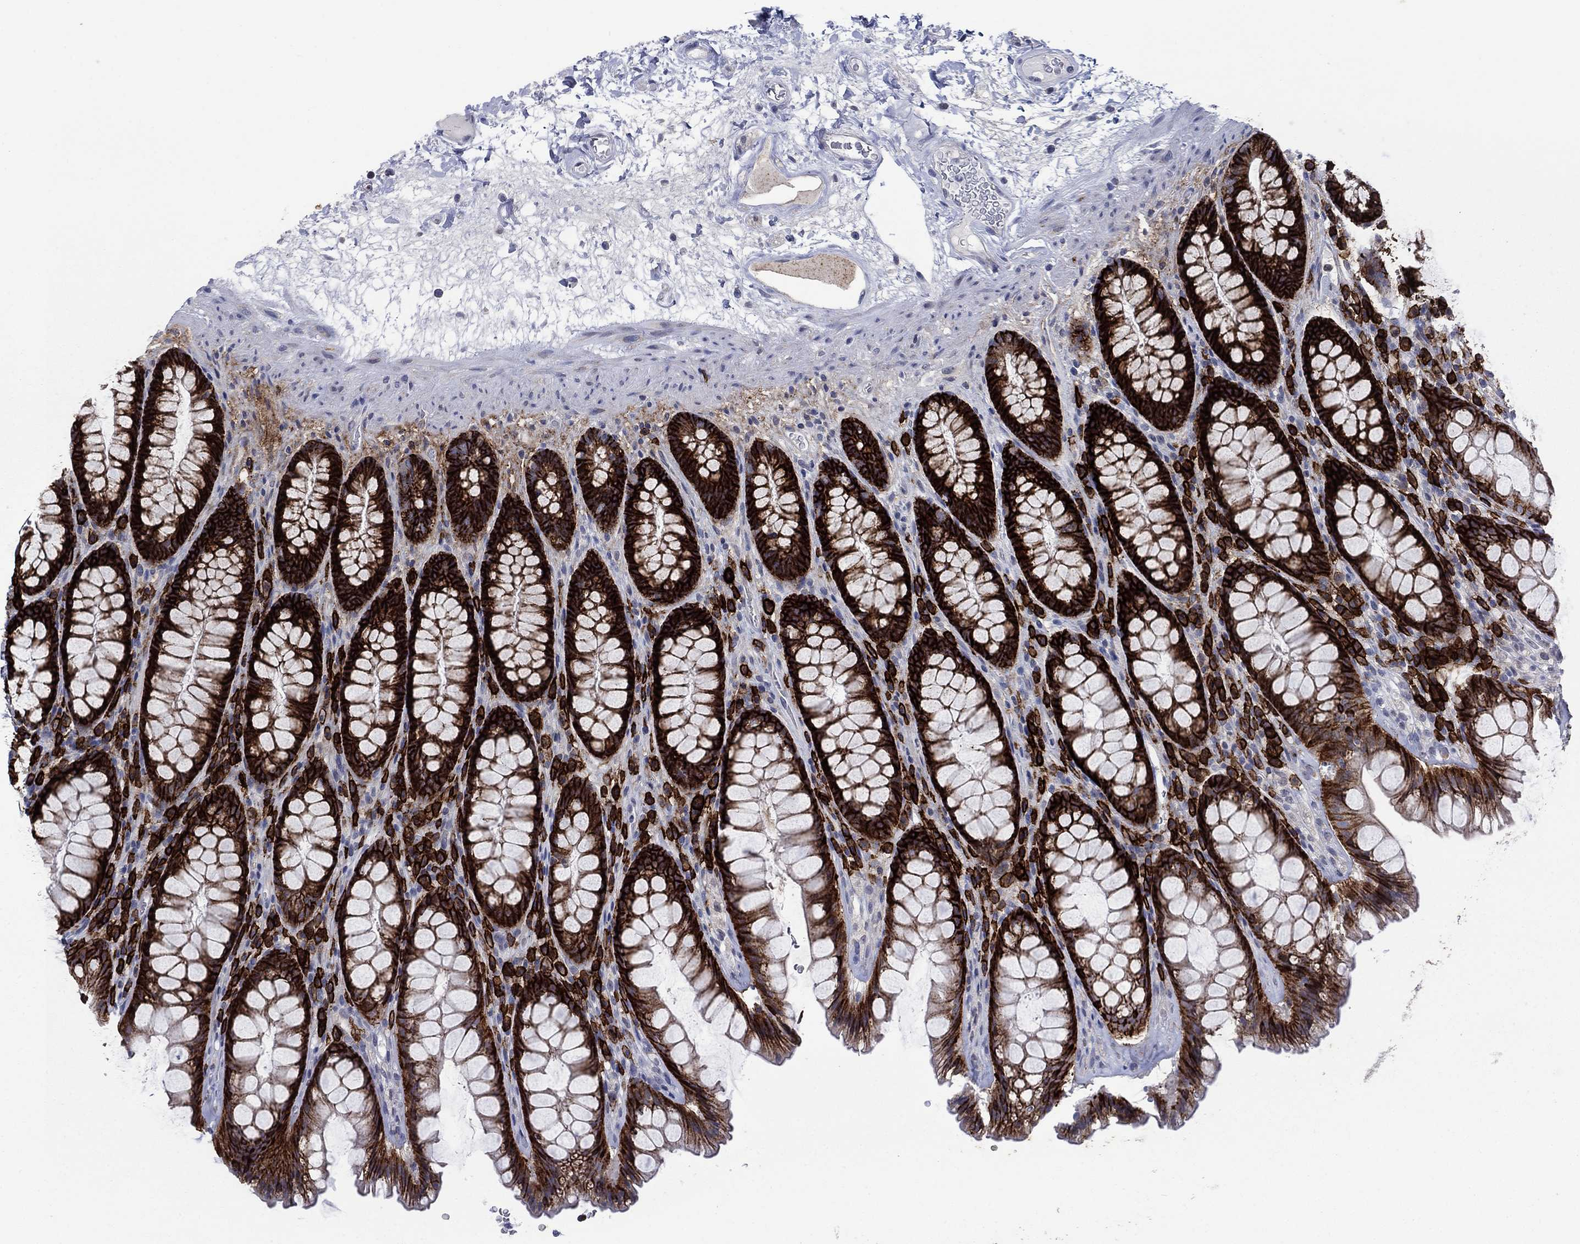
{"staining": {"intensity": "strong", "quantity": ">75%", "location": "cytoplasmic/membranous"}, "tissue": "rectum", "cell_type": "Glandular cells", "image_type": "normal", "snomed": [{"axis": "morphology", "description": "Normal tissue, NOS"}, {"axis": "topography", "description": "Rectum"}], "caption": "Brown immunohistochemical staining in benign rectum demonstrates strong cytoplasmic/membranous expression in about >75% of glandular cells.", "gene": "SDC1", "patient": {"sex": "male", "age": 72}}